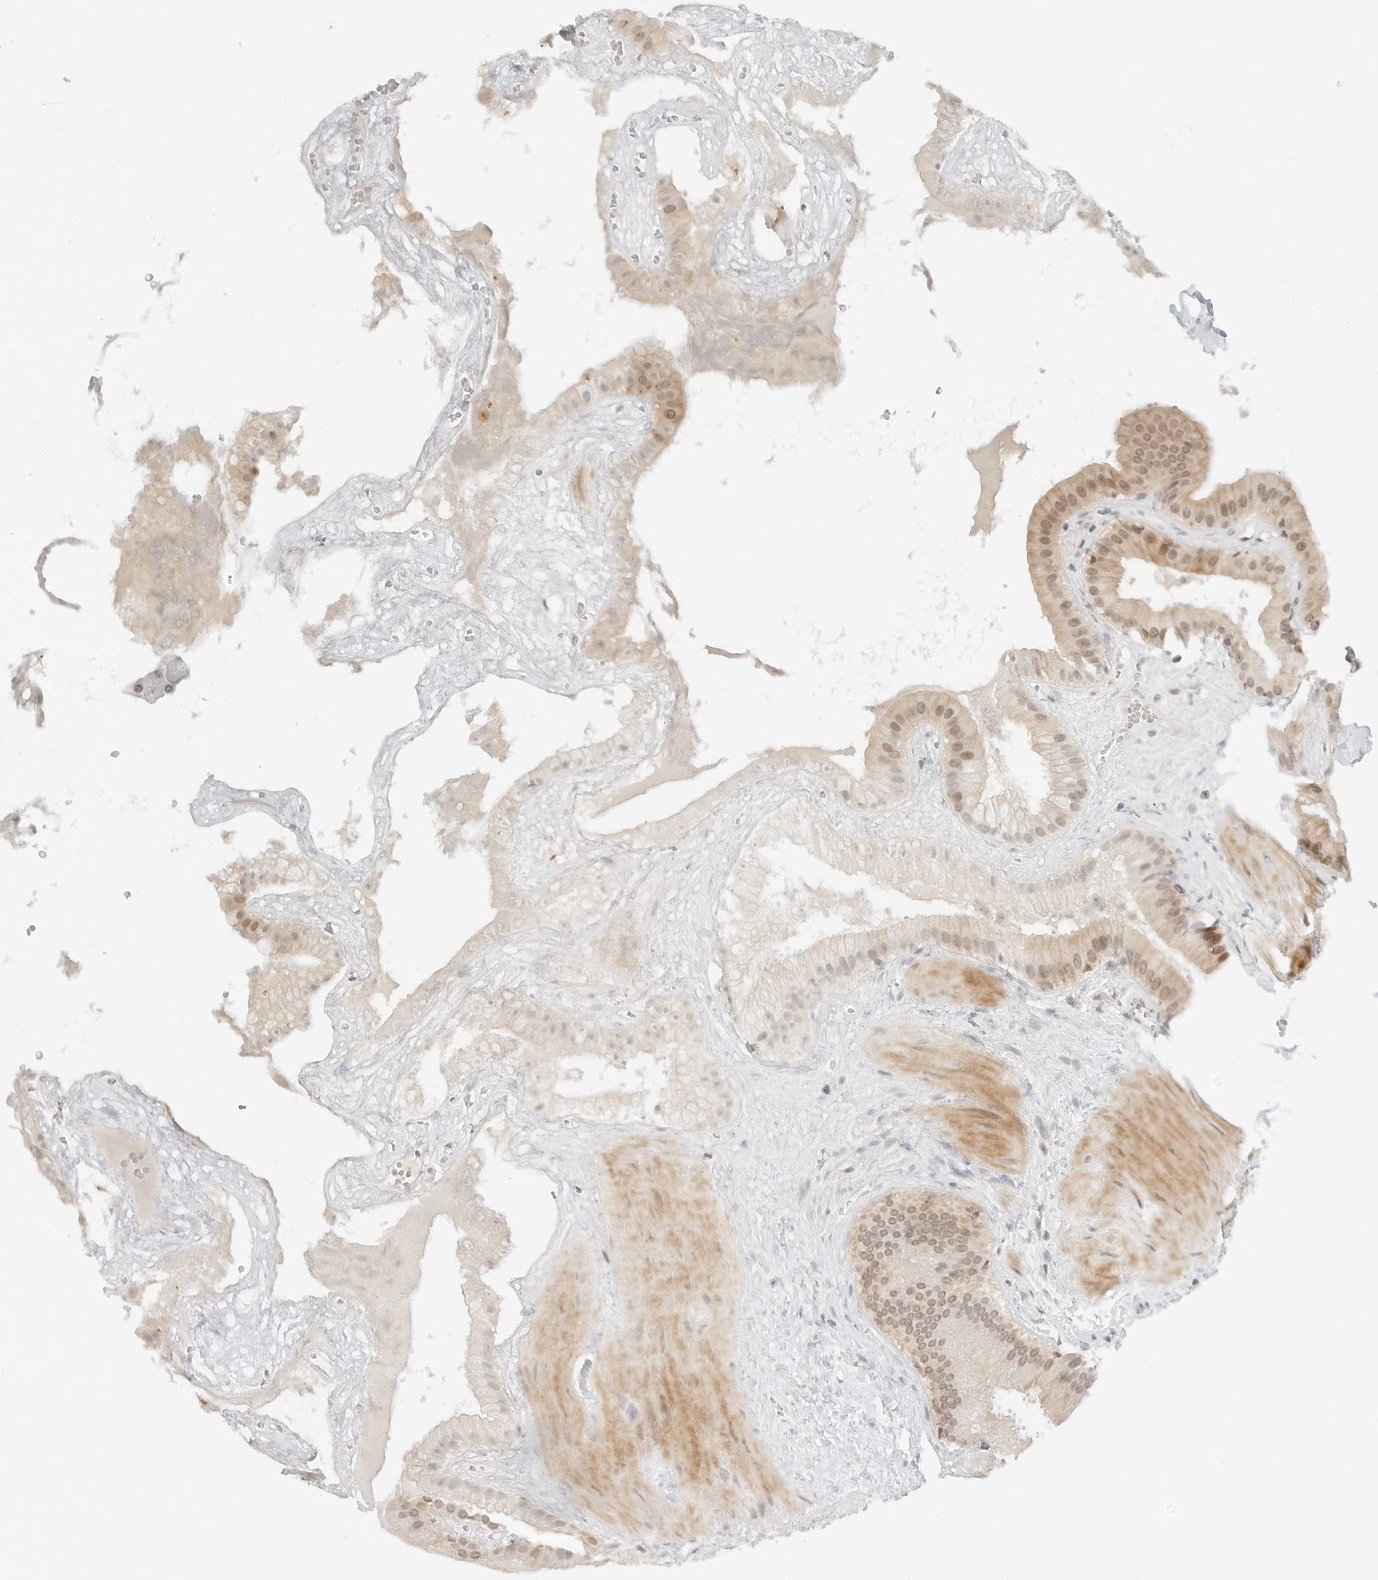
{"staining": {"intensity": "moderate", "quantity": ">75%", "location": "cytoplasmic/membranous,nuclear"}, "tissue": "gallbladder", "cell_type": "Glandular cells", "image_type": "normal", "snomed": [{"axis": "morphology", "description": "Normal tissue, NOS"}, {"axis": "topography", "description": "Gallbladder"}], "caption": "Immunohistochemistry (DAB (3,3'-diaminobenzidine)) staining of benign human gallbladder displays moderate cytoplasmic/membranous,nuclear protein staining in approximately >75% of glandular cells. The protein is stained brown, and the nuclei are stained in blue (DAB IHC with brightfield microscopy, high magnification).", "gene": "NEO1", "patient": {"sex": "male", "age": 55}}